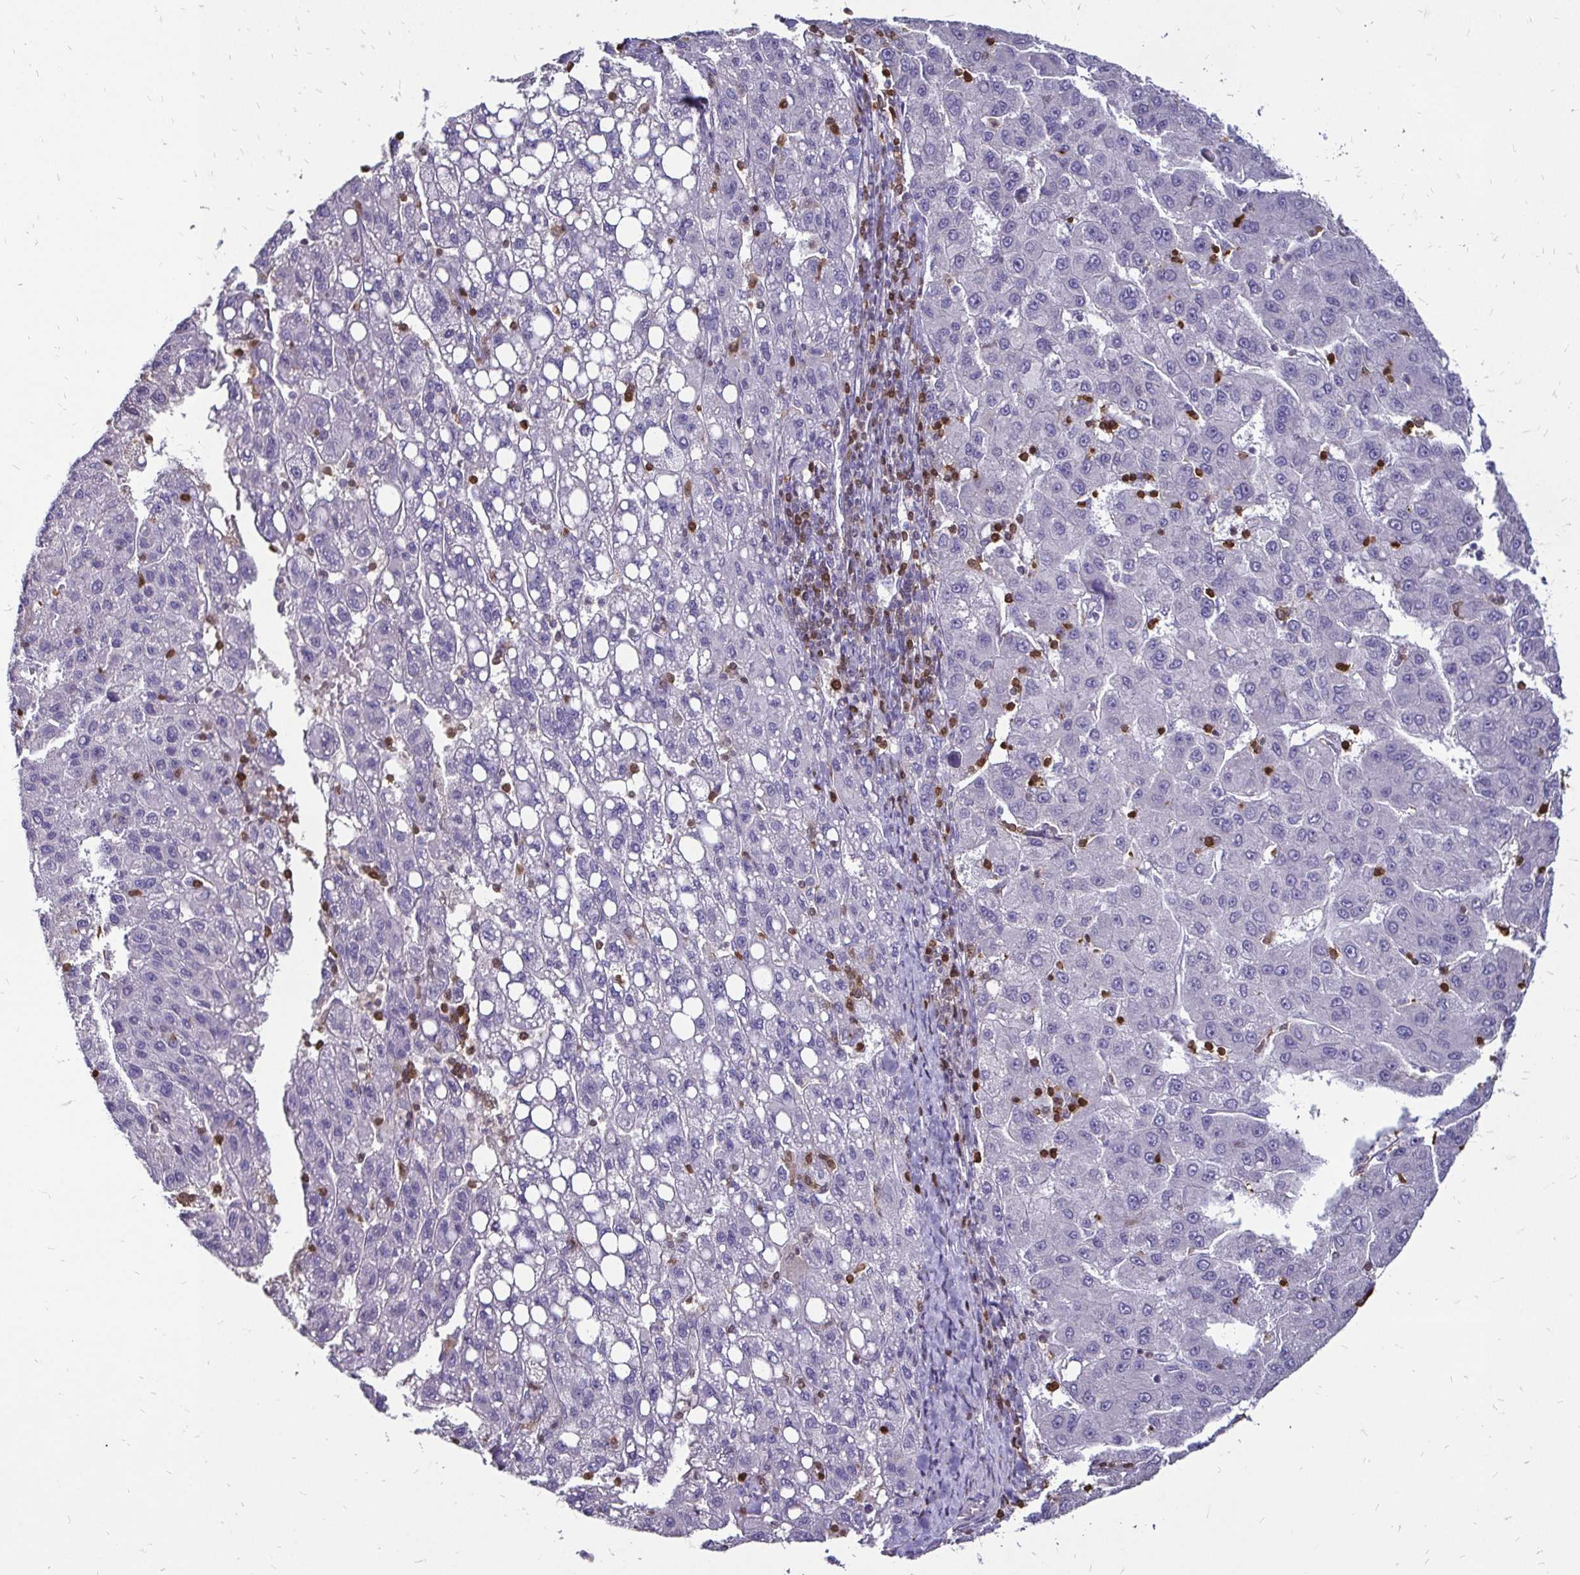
{"staining": {"intensity": "negative", "quantity": "none", "location": "none"}, "tissue": "liver cancer", "cell_type": "Tumor cells", "image_type": "cancer", "snomed": [{"axis": "morphology", "description": "Carcinoma, Hepatocellular, NOS"}, {"axis": "topography", "description": "Liver"}], "caption": "Image shows no protein staining in tumor cells of hepatocellular carcinoma (liver) tissue. The staining was performed using DAB (3,3'-diaminobenzidine) to visualize the protein expression in brown, while the nuclei were stained in blue with hematoxylin (Magnification: 20x).", "gene": "ZFP1", "patient": {"sex": "female", "age": 82}}